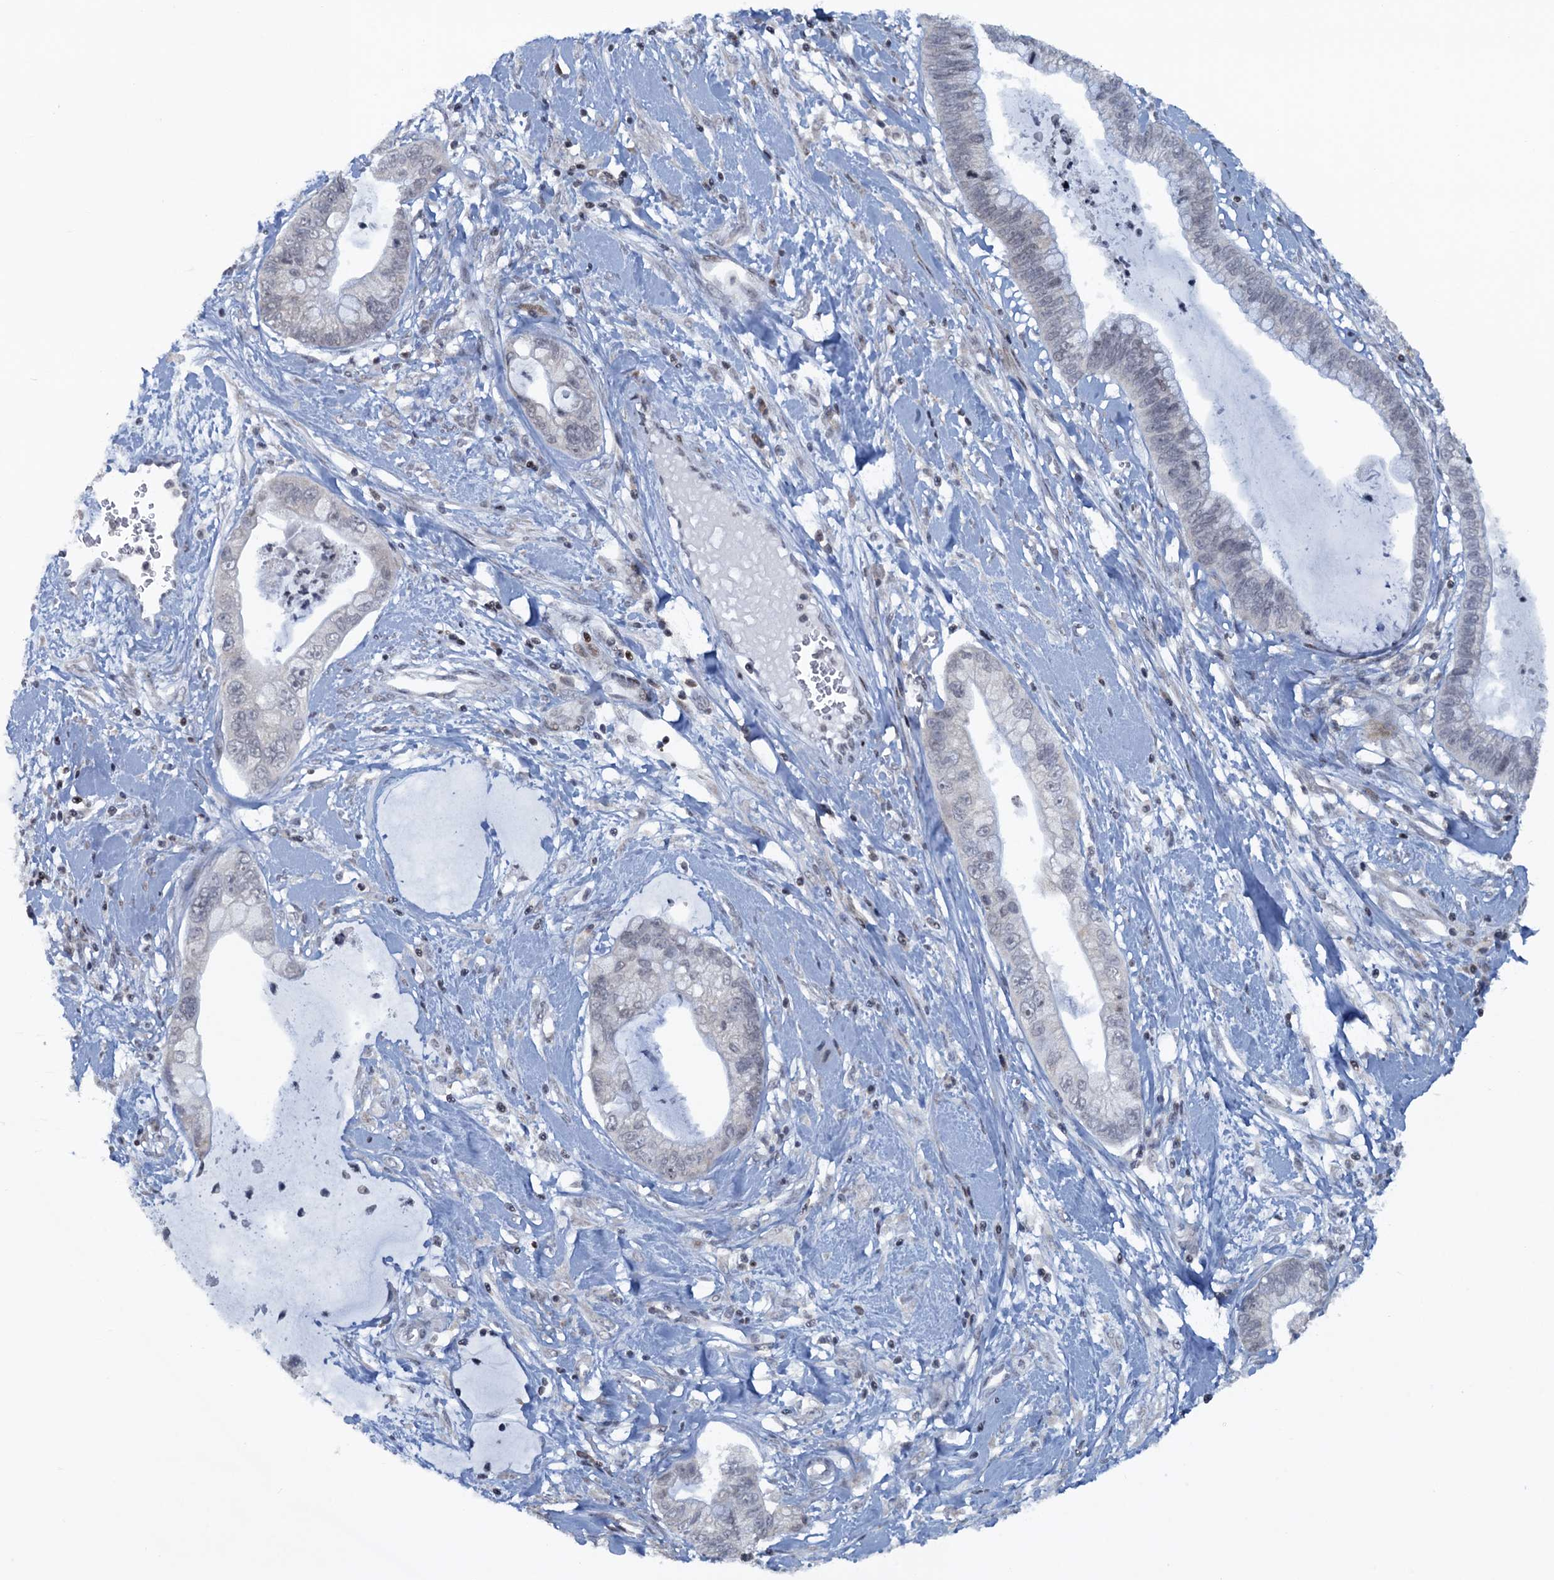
{"staining": {"intensity": "negative", "quantity": "none", "location": "none"}, "tissue": "cervical cancer", "cell_type": "Tumor cells", "image_type": "cancer", "snomed": [{"axis": "morphology", "description": "Adenocarcinoma, NOS"}, {"axis": "topography", "description": "Cervix"}], "caption": "The photomicrograph demonstrates no staining of tumor cells in cervical cancer.", "gene": "FYB1", "patient": {"sex": "female", "age": 44}}